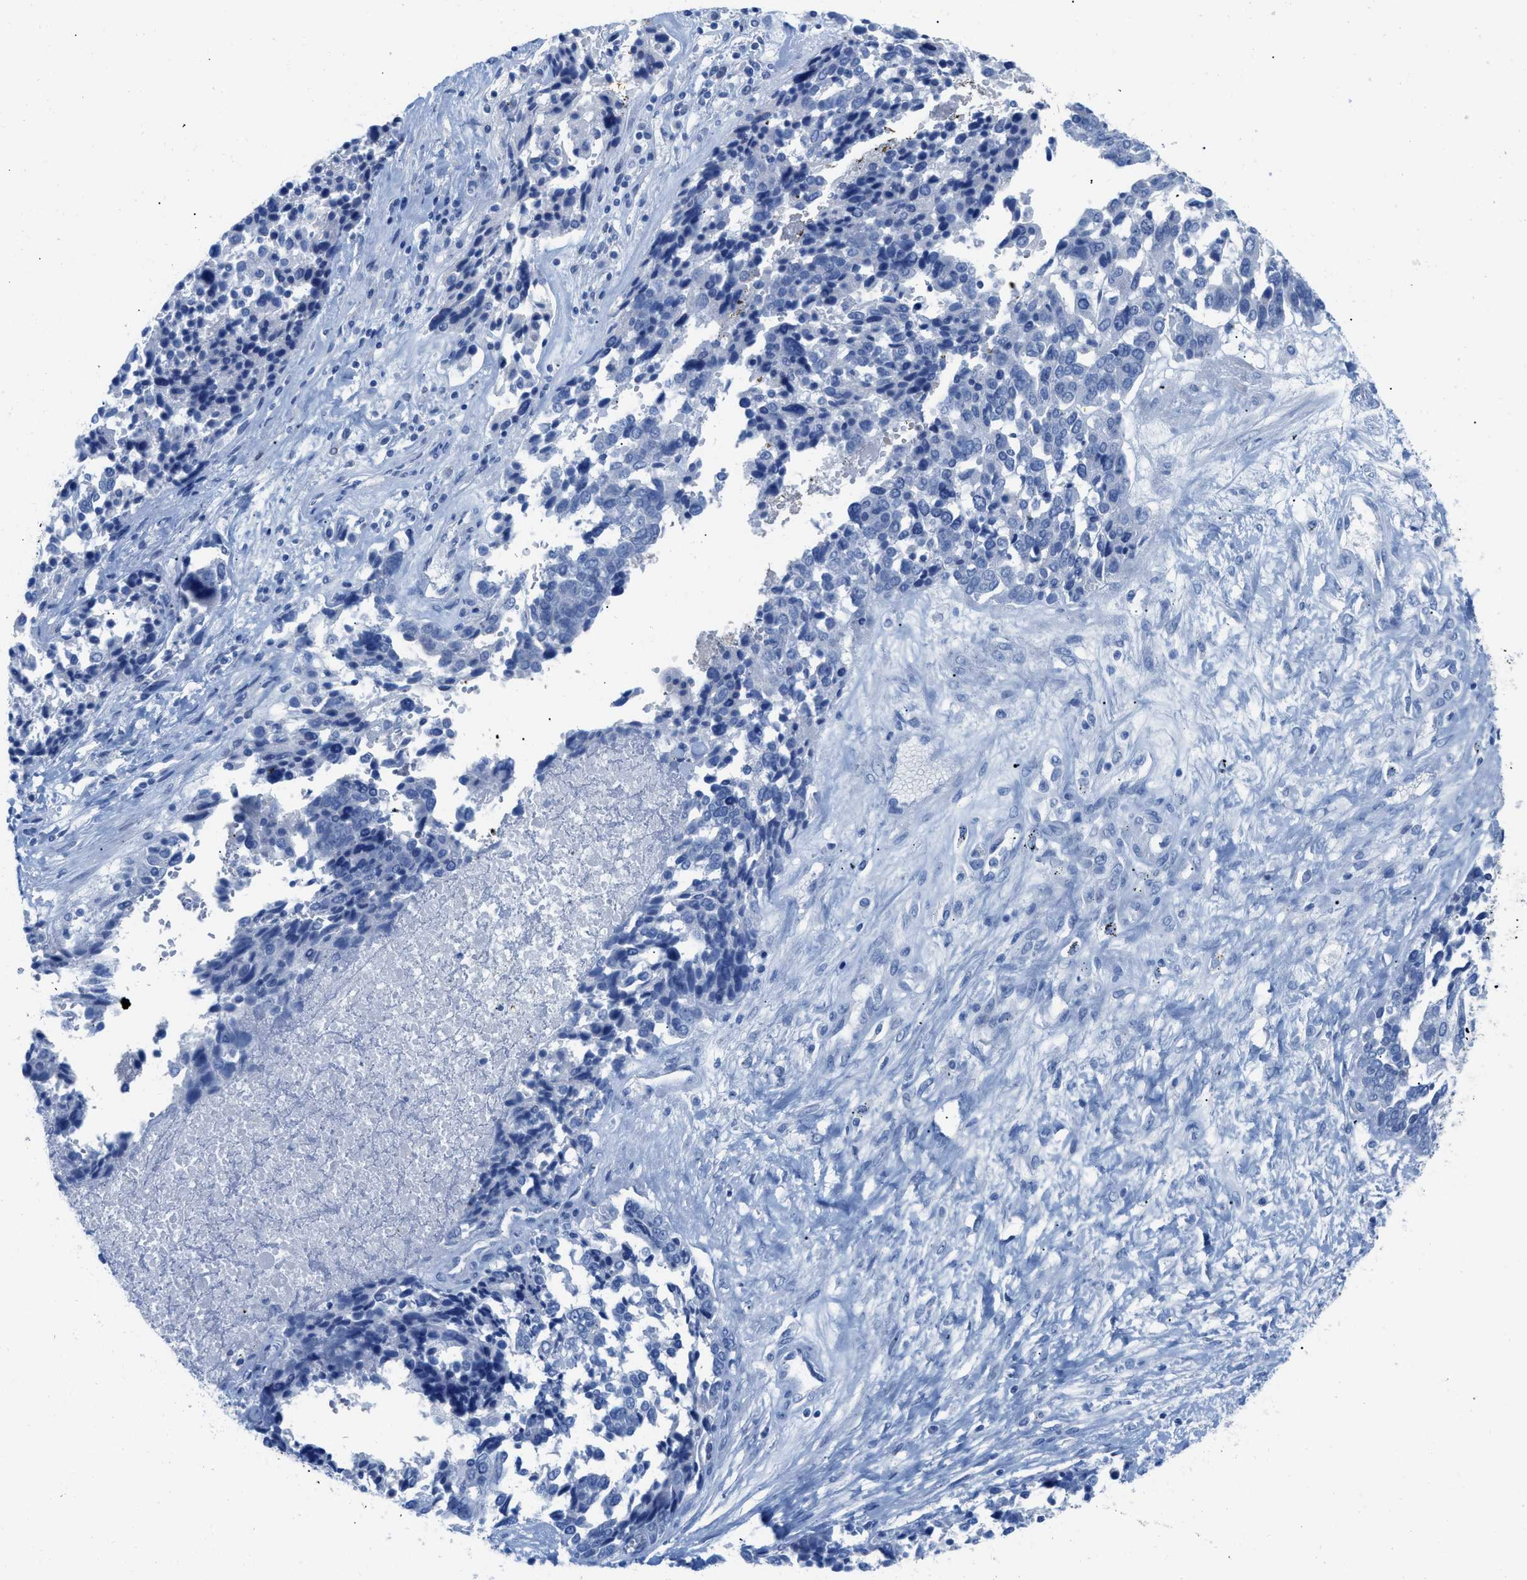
{"staining": {"intensity": "negative", "quantity": "none", "location": "none"}, "tissue": "ovarian cancer", "cell_type": "Tumor cells", "image_type": "cancer", "snomed": [{"axis": "morphology", "description": "Cystadenocarcinoma, serous, NOS"}, {"axis": "topography", "description": "Ovary"}], "caption": "Protein analysis of ovarian cancer exhibits no significant positivity in tumor cells. (Immunohistochemistry (ihc), brightfield microscopy, high magnification).", "gene": "TCL1A", "patient": {"sex": "female", "age": 44}}